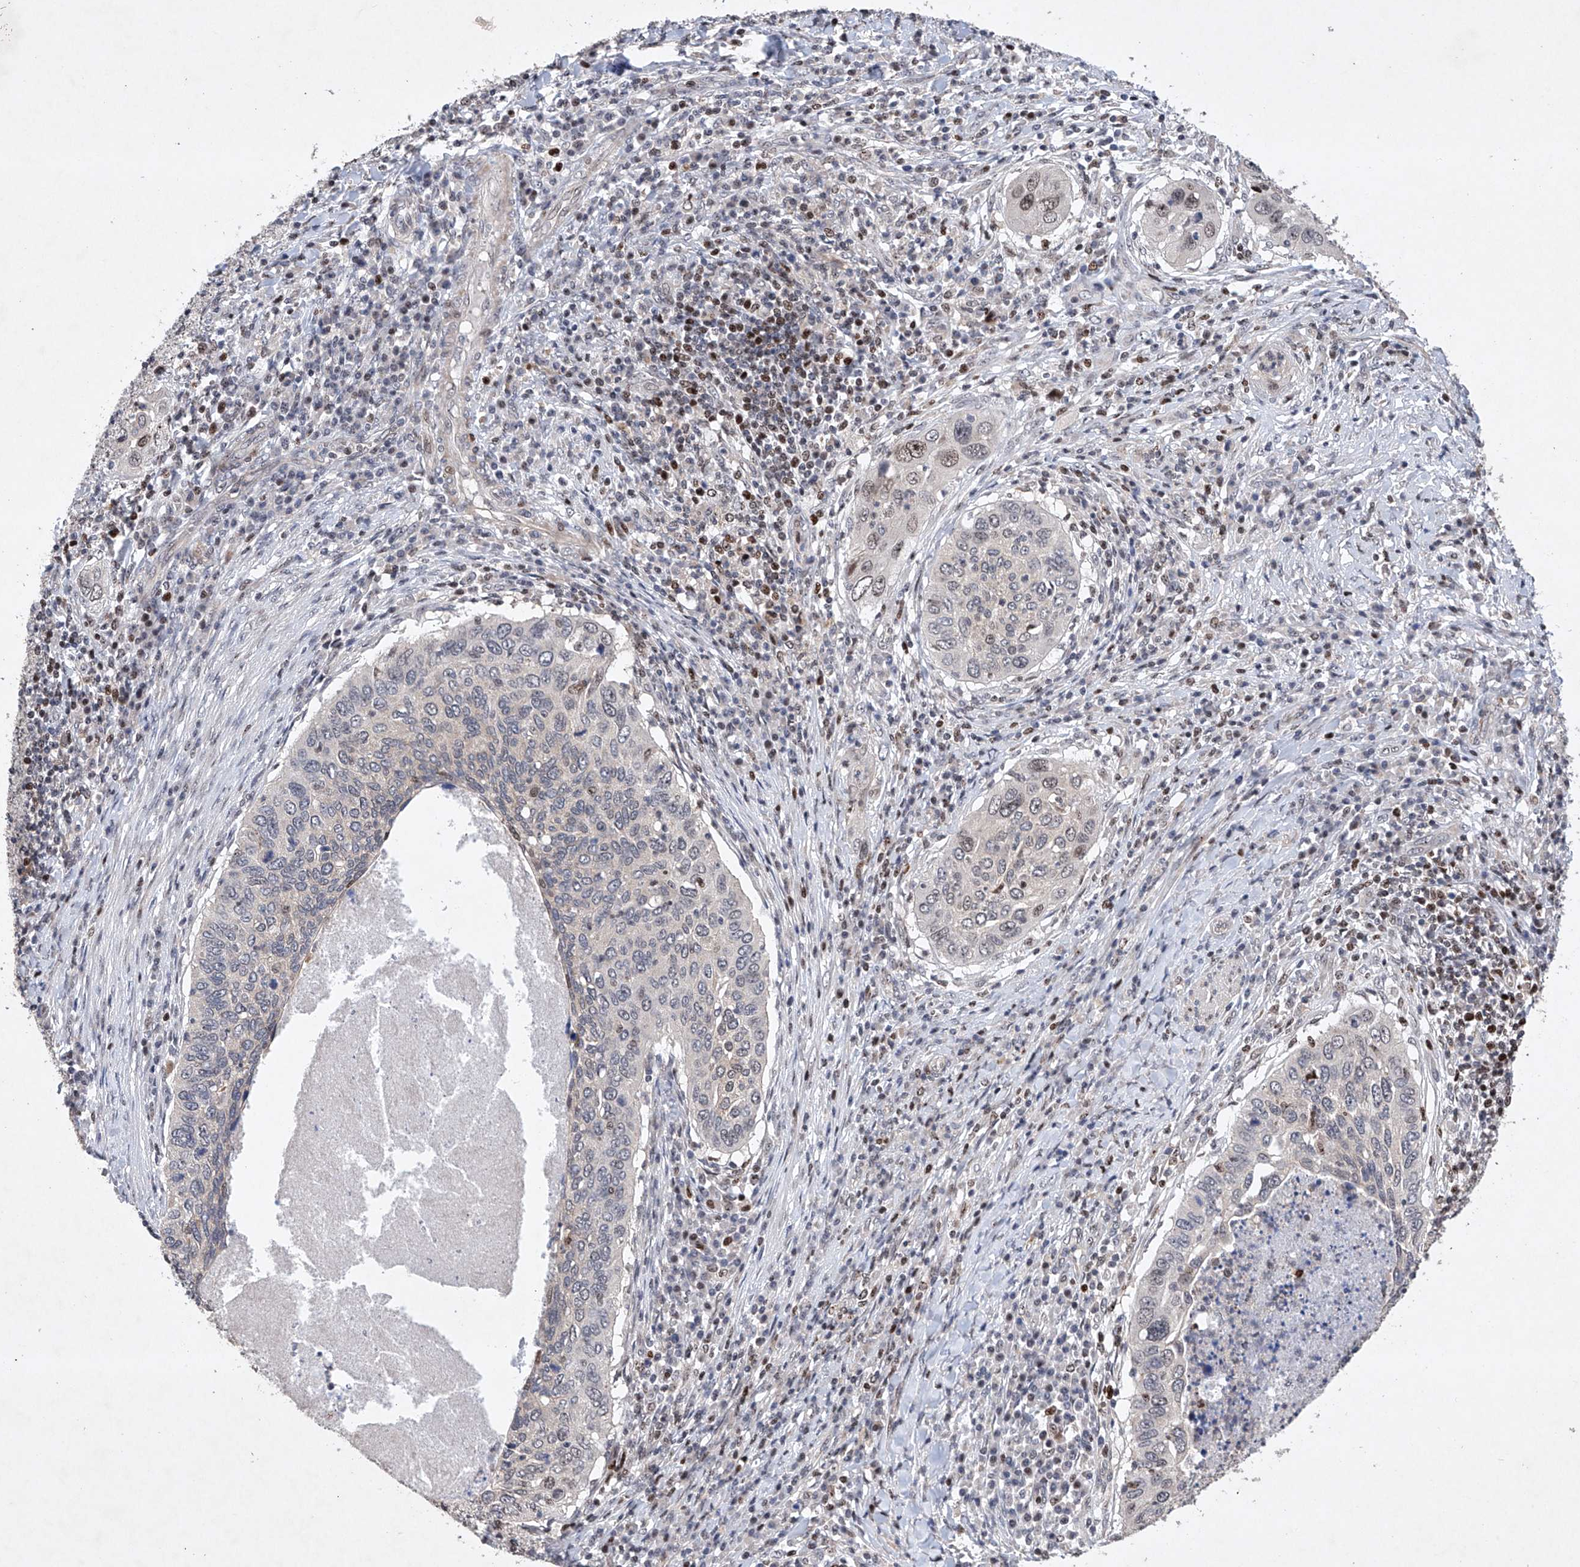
{"staining": {"intensity": "weak", "quantity": "<25%", "location": "nuclear"}, "tissue": "cervical cancer", "cell_type": "Tumor cells", "image_type": "cancer", "snomed": [{"axis": "morphology", "description": "Squamous cell carcinoma, NOS"}, {"axis": "topography", "description": "Cervix"}], "caption": "DAB immunohistochemical staining of squamous cell carcinoma (cervical) demonstrates no significant staining in tumor cells. (DAB IHC with hematoxylin counter stain).", "gene": "AFG1L", "patient": {"sex": "female", "age": 38}}